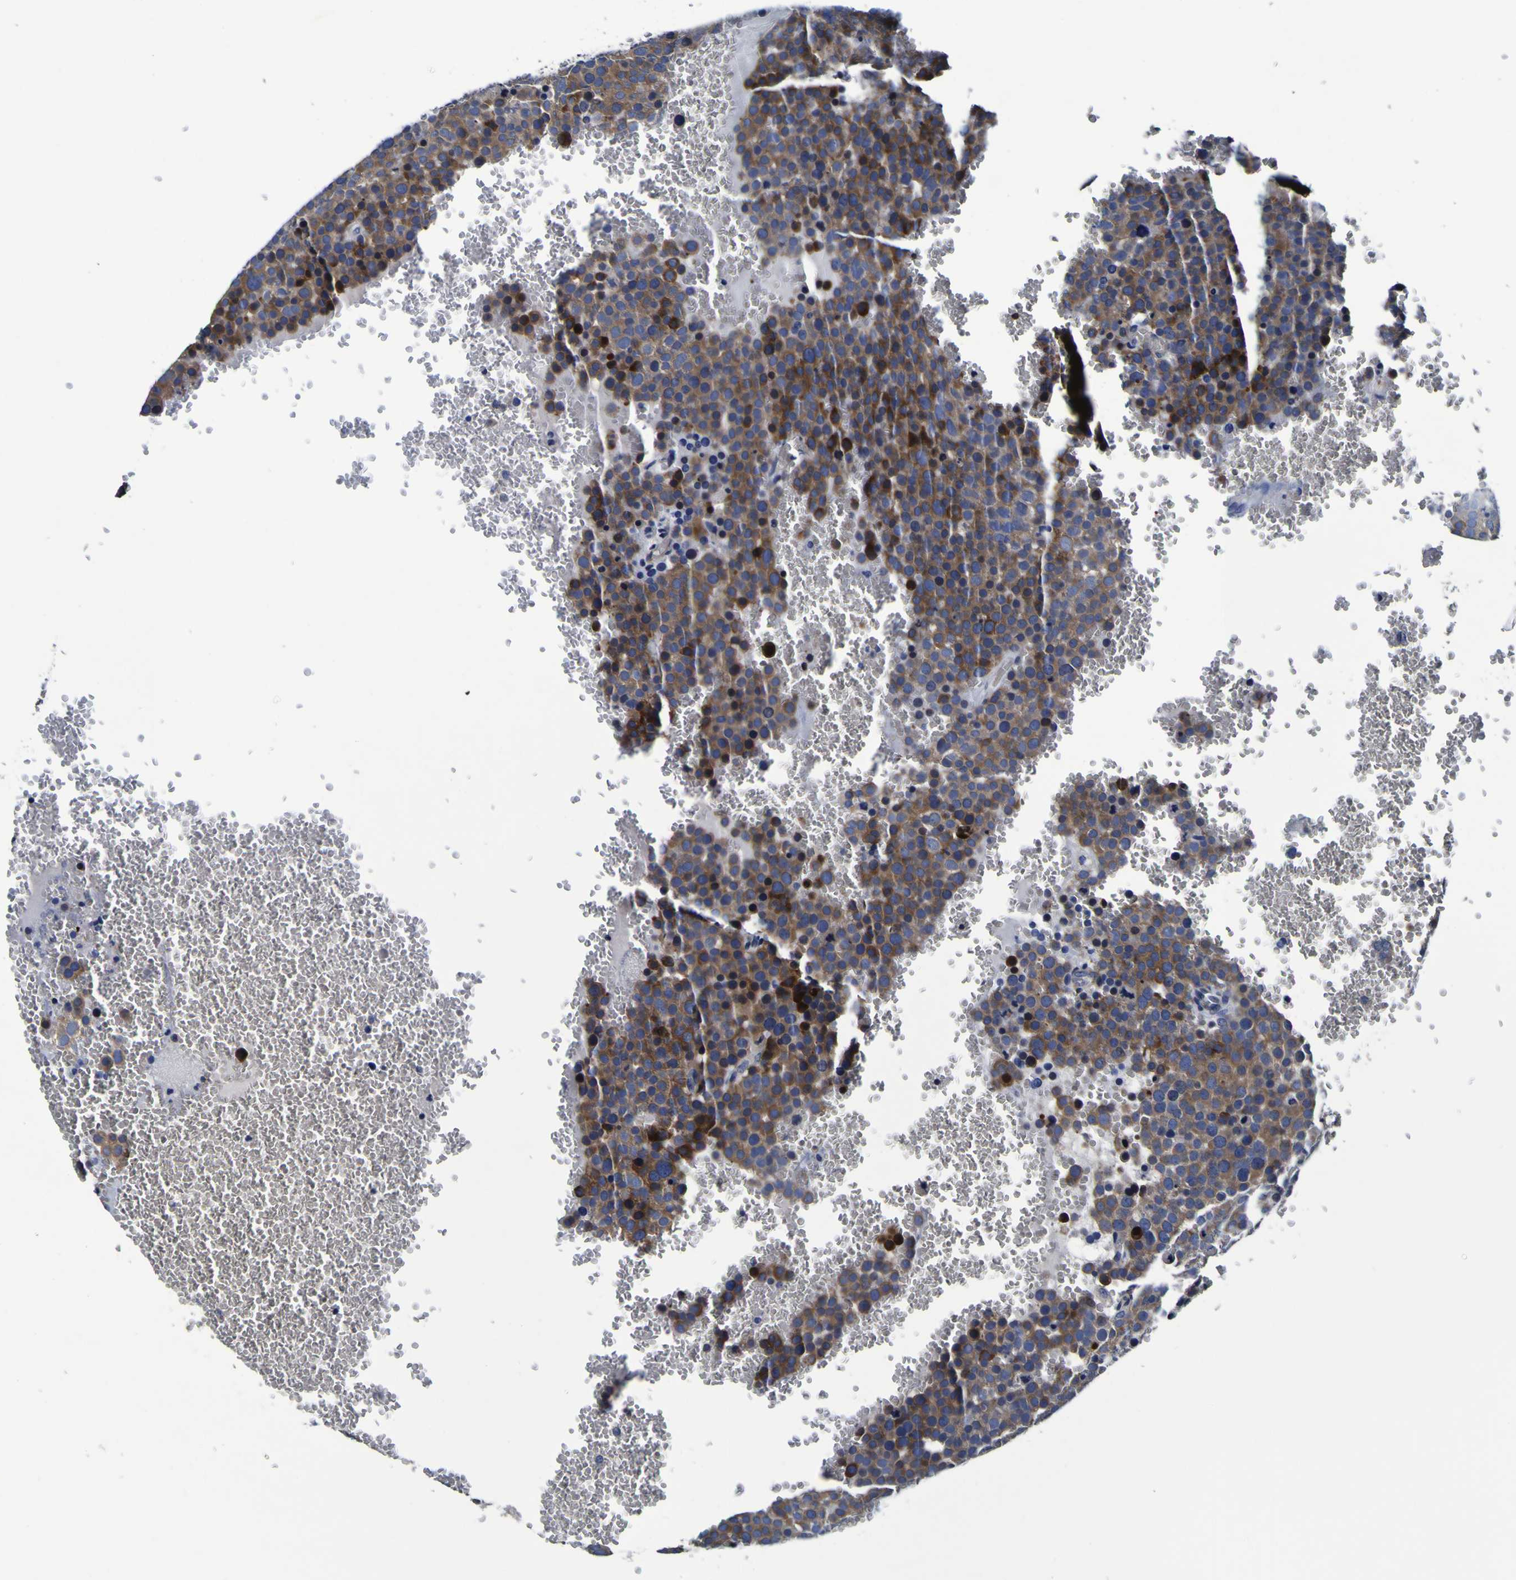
{"staining": {"intensity": "moderate", "quantity": ">75%", "location": "cytoplasmic/membranous"}, "tissue": "testis cancer", "cell_type": "Tumor cells", "image_type": "cancer", "snomed": [{"axis": "morphology", "description": "Seminoma, NOS"}, {"axis": "topography", "description": "Testis"}], "caption": "Testis seminoma was stained to show a protein in brown. There is medium levels of moderate cytoplasmic/membranous positivity in approximately >75% of tumor cells.", "gene": "SORCS1", "patient": {"sex": "male", "age": 71}}